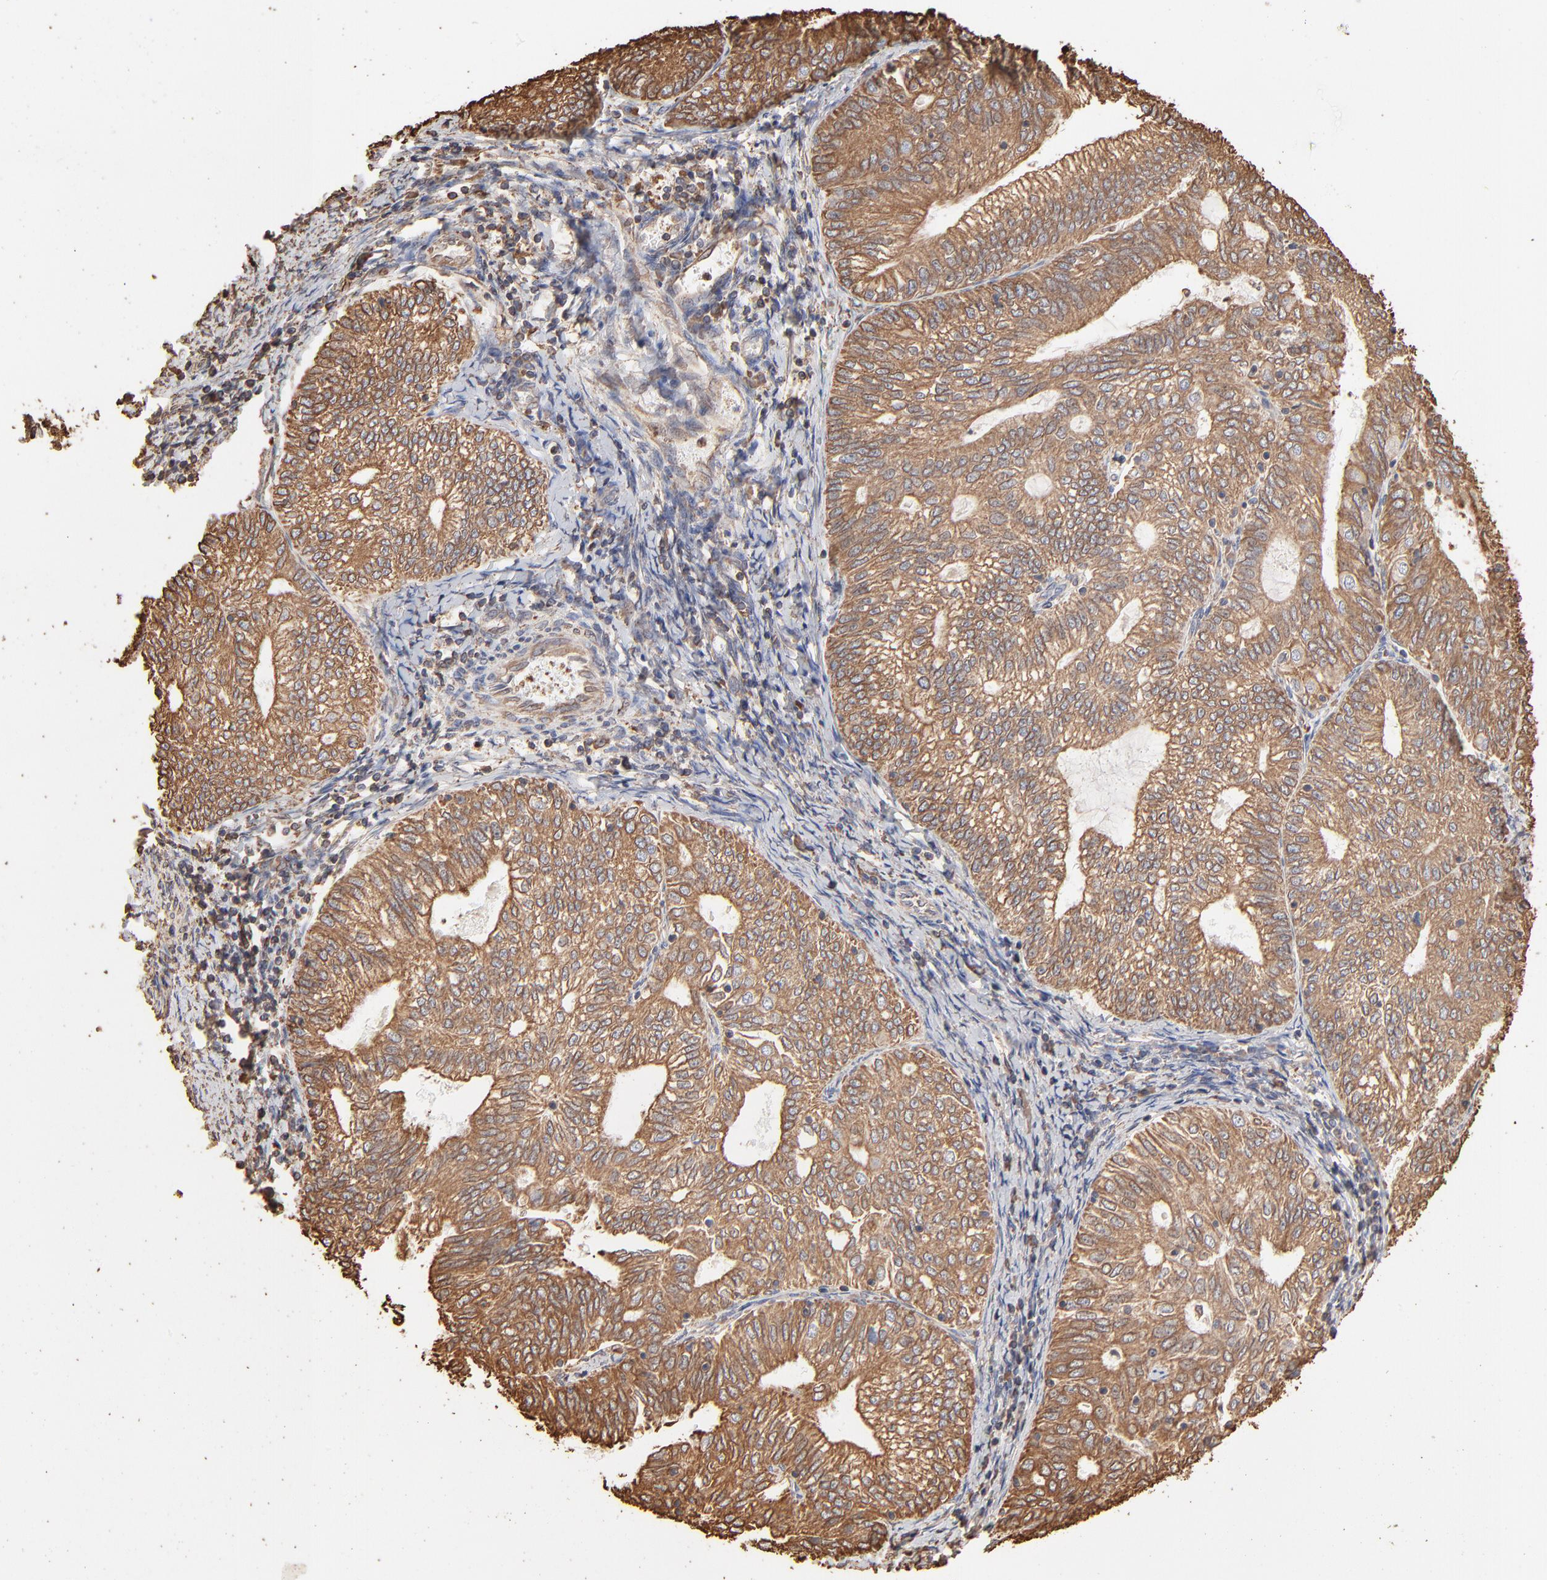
{"staining": {"intensity": "moderate", "quantity": ">75%", "location": "cytoplasmic/membranous"}, "tissue": "endometrial cancer", "cell_type": "Tumor cells", "image_type": "cancer", "snomed": [{"axis": "morphology", "description": "Adenocarcinoma, NOS"}, {"axis": "topography", "description": "Endometrium"}], "caption": "The photomicrograph exhibits a brown stain indicating the presence of a protein in the cytoplasmic/membranous of tumor cells in endometrial adenocarcinoma.", "gene": "PDIA3", "patient": {"sex": "female", "age": 69}}